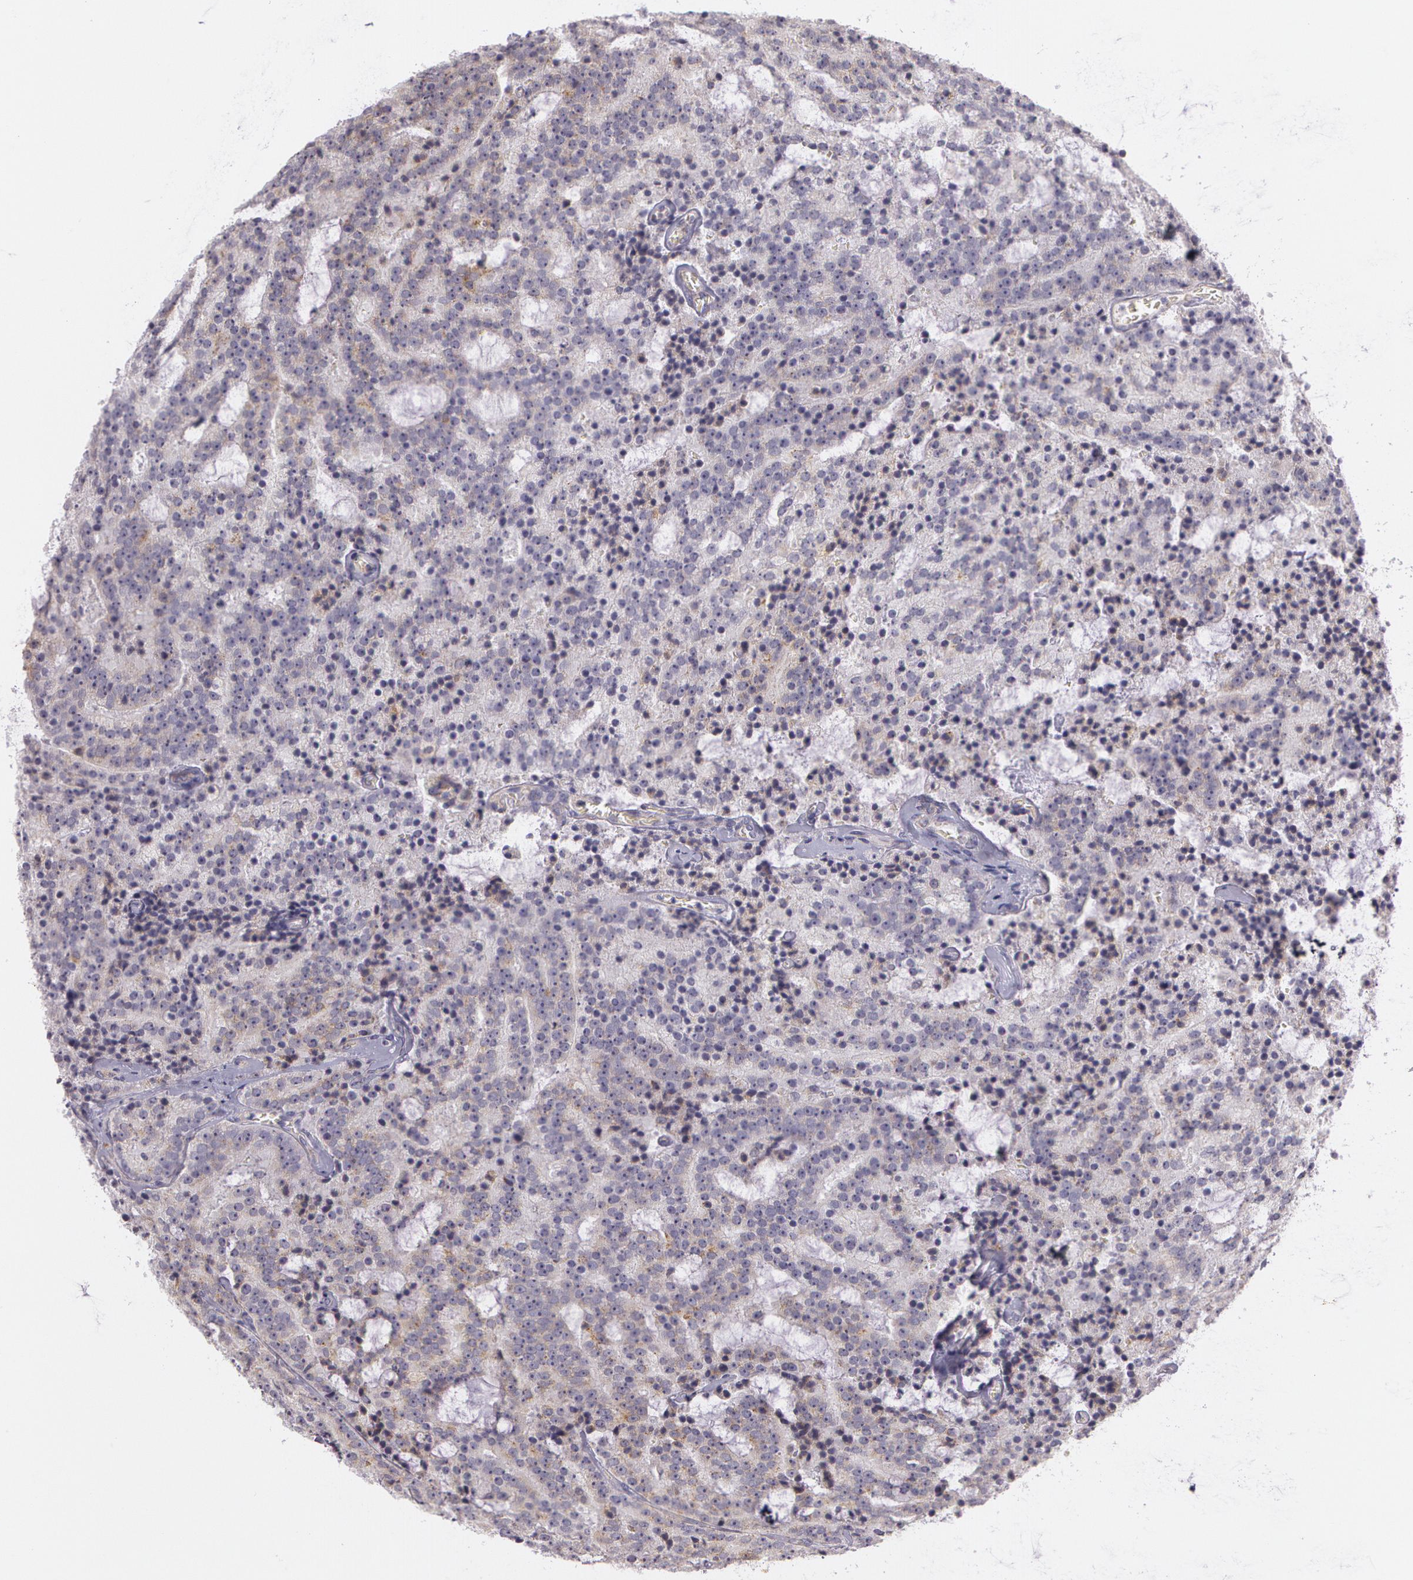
{"staining": {"intensity": "weak", "quantity": "25%-75%", "location": "cytoplasmic/membranous"}, "tissue": "prostate cancer", "cell_type": "Tumor cells", "image_type": "cancer", "snomed": [{"axis": "morphology", "description": "Adenocarcinoma, Medium grade"}, {"axis": "topography", "description": "Prostate"}], "caption": "A high-resolution histopathology image shows immunohistochemistry staining of medium-grade adenocarcinoma (prostate), which displays weak cytoplasmic/membranous staining in approximately 25%-75% of tumor cells. The staining was performed using DAB (3,3'-diaminobenzidine) to visualize the protein expression in brown, while the nuclei were stained in blue with hematoxylin (Magnification: 20x).", "gene": "APP", "patient": {"sex": "male", "age": 65}}